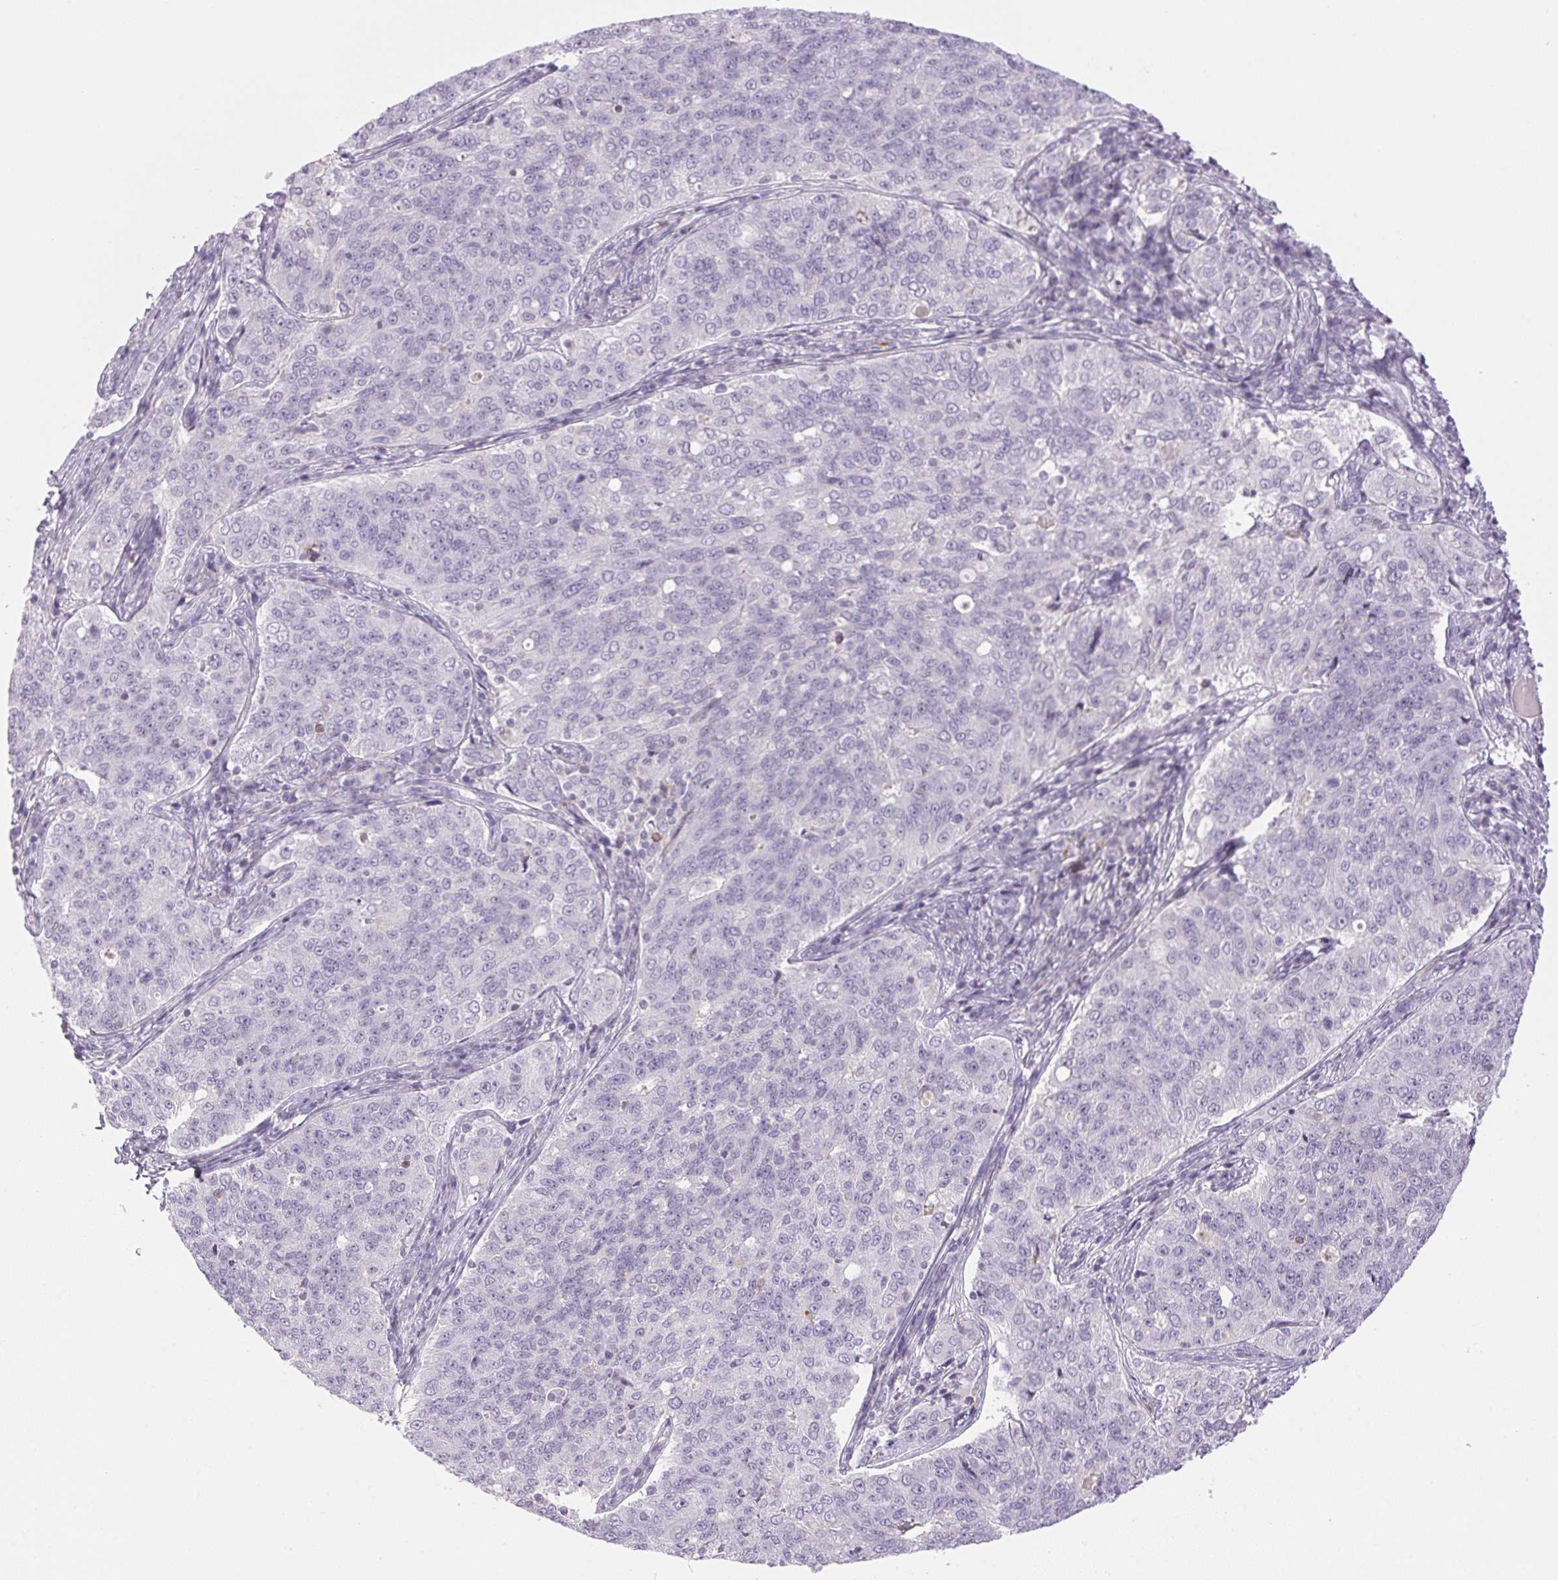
{"staining": {"intensity": "negative", "quantity": "none", "location": "none"}, "tissue": "endometrial cancer", "cell_type": "Tumor cells", "image_type": "cancer", "snomed": [{"axis": "morphology", "description": "Adenocarcinoma, NOS"}, {"axis": "topography", "description": "Endometrium"}], "caption": "An image of human endometrial cancer (adenocarcinoma) is negative for staining in tumor cells.", "gene": "ECPAS", "patient": {"sex": "female", "age": 43}}